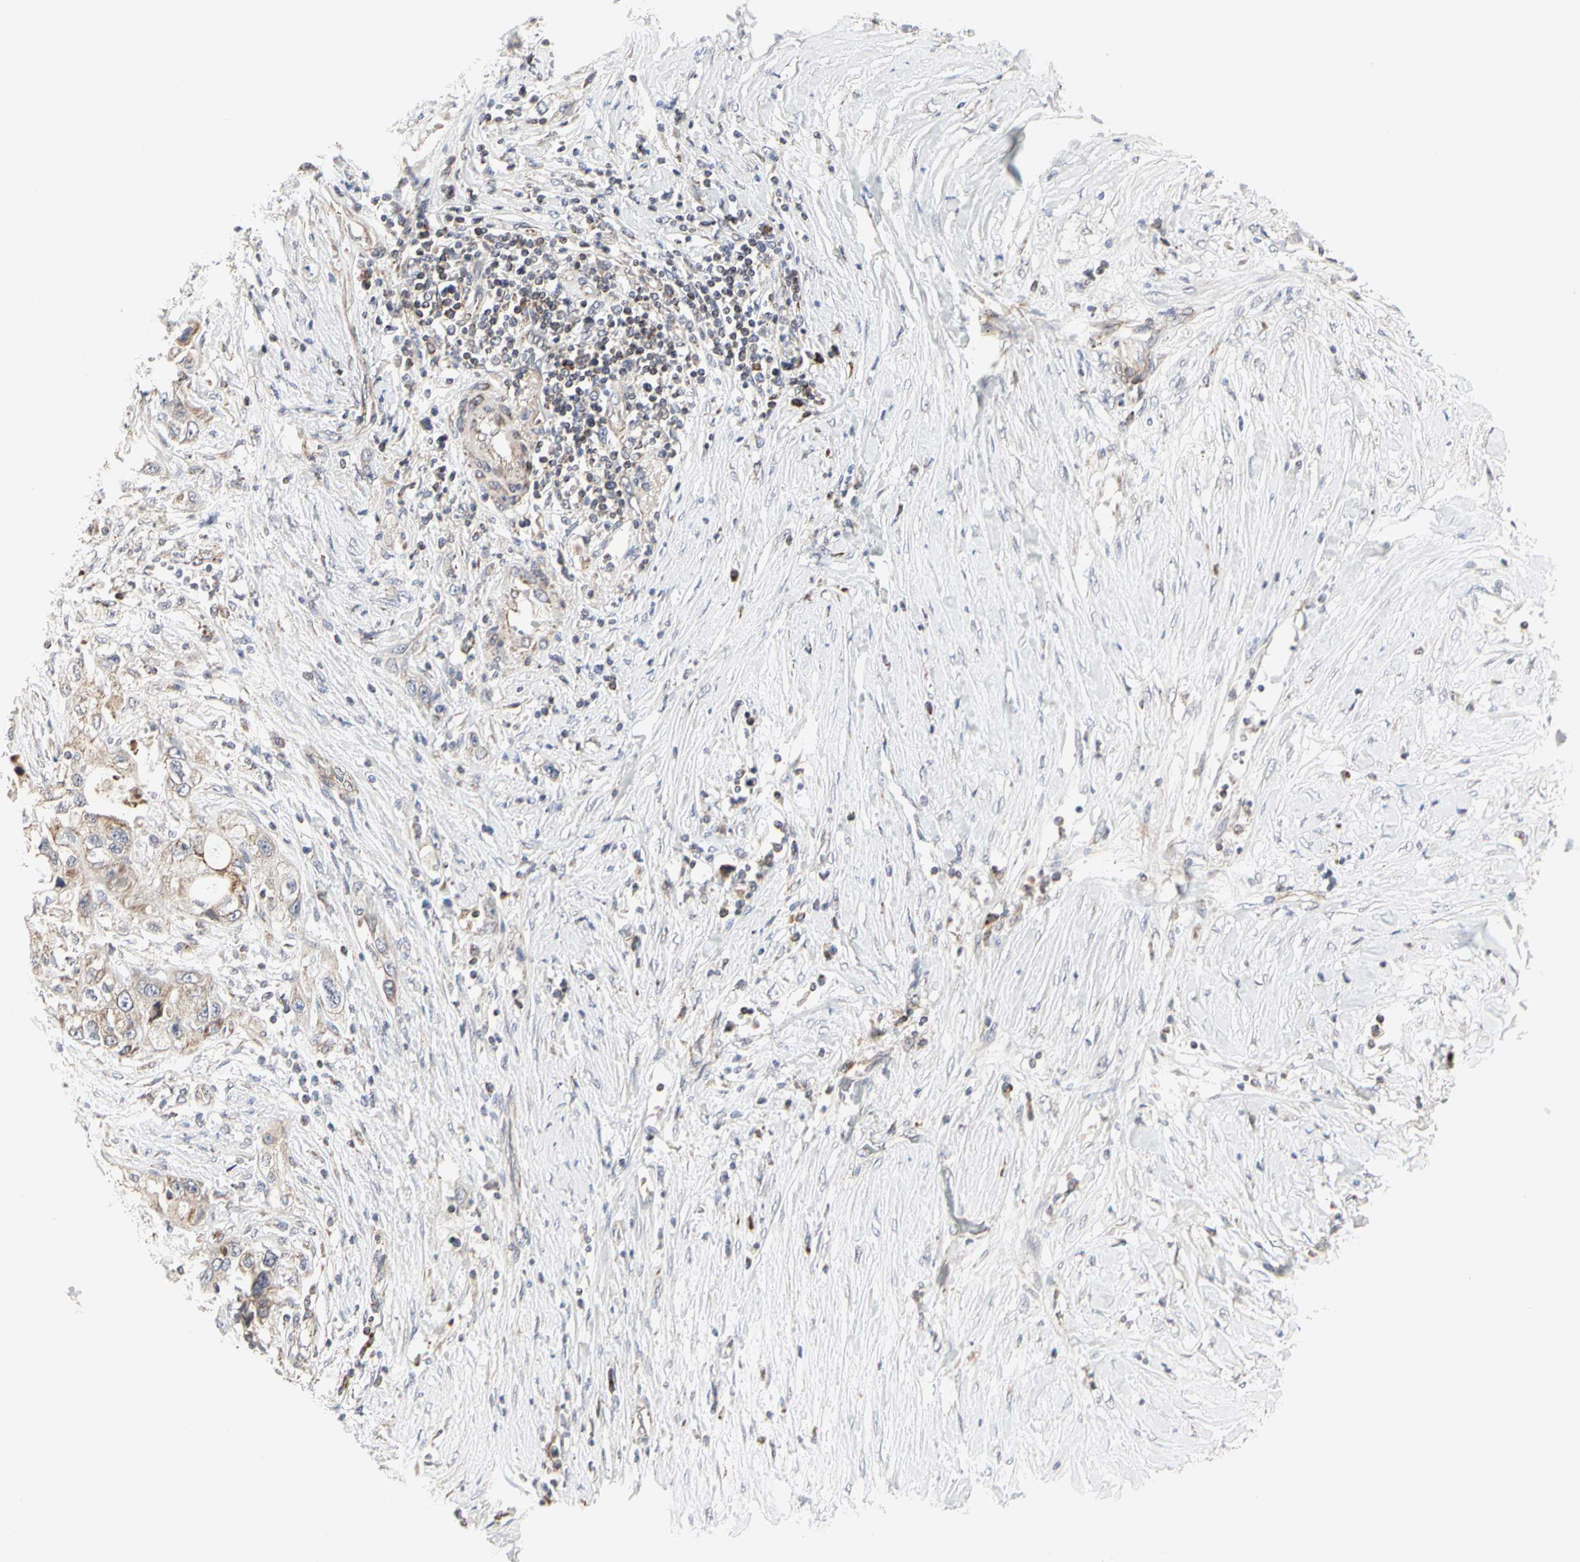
{"staining": {"intensity": "weak", "quantity": ">75%", "location": "cytoplasmic/membranous"}, "tissue": "pancreatic cancer", "cell_type": "Tumor cells", "image_type": "cancer", "snomed": [{"axis": "morphology", "description": "Adenocarcinoma, NOS"}, {"axis": "topography", "description": "Pancreas"}], "caption": "This image shows immunohistochemistry (IHC) staining of human pancreatic adenocarcinoma, with low weak cytoplasmic/membranous staining in approximately >75% of tumor cells.", "gene": "TSKU", "patient": {"sex": "female", "age": 70}}